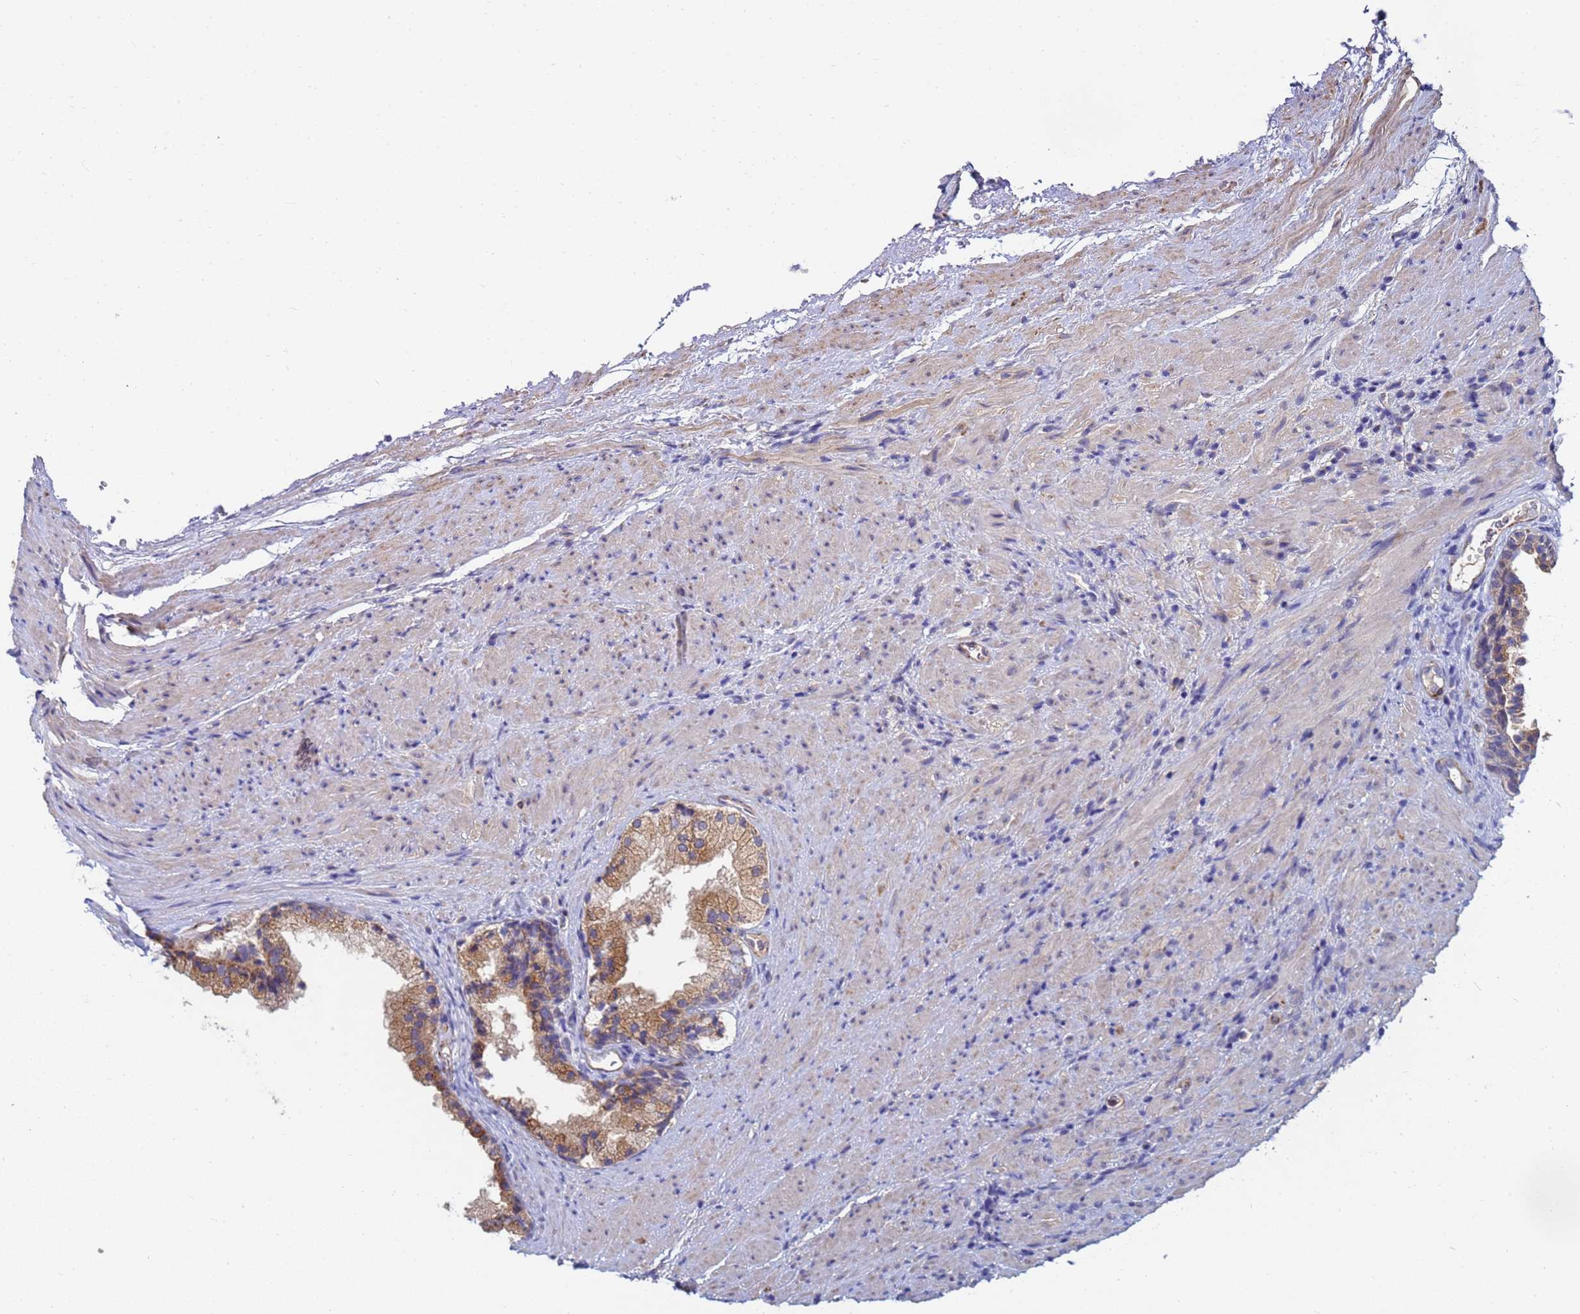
{"staining": {"intensity": "moderate", "quantity": "<25%", "location": "cytoplasmic/membranous"}, "tissue": "prostate", "cell_type": "Glandular cells", "image_type": "normal", "snomed": [{"axis": "morphology", "description": "Normal tissue, NOS"}, {"axis": "topography", "description": "Prostate"}], "caption": "Immunohistochemistry (IHC) micrograph of benign prostate: human prostate stained using immunohistochemistry shows low levels of moderate protein expression localized specifically in the cytoplasmic/membranous of glandular cells, appearing as a cytoplasmic/membranous brown color.", "gene": "C5orf34", "patient": {"sex": "male", "age": 76}}